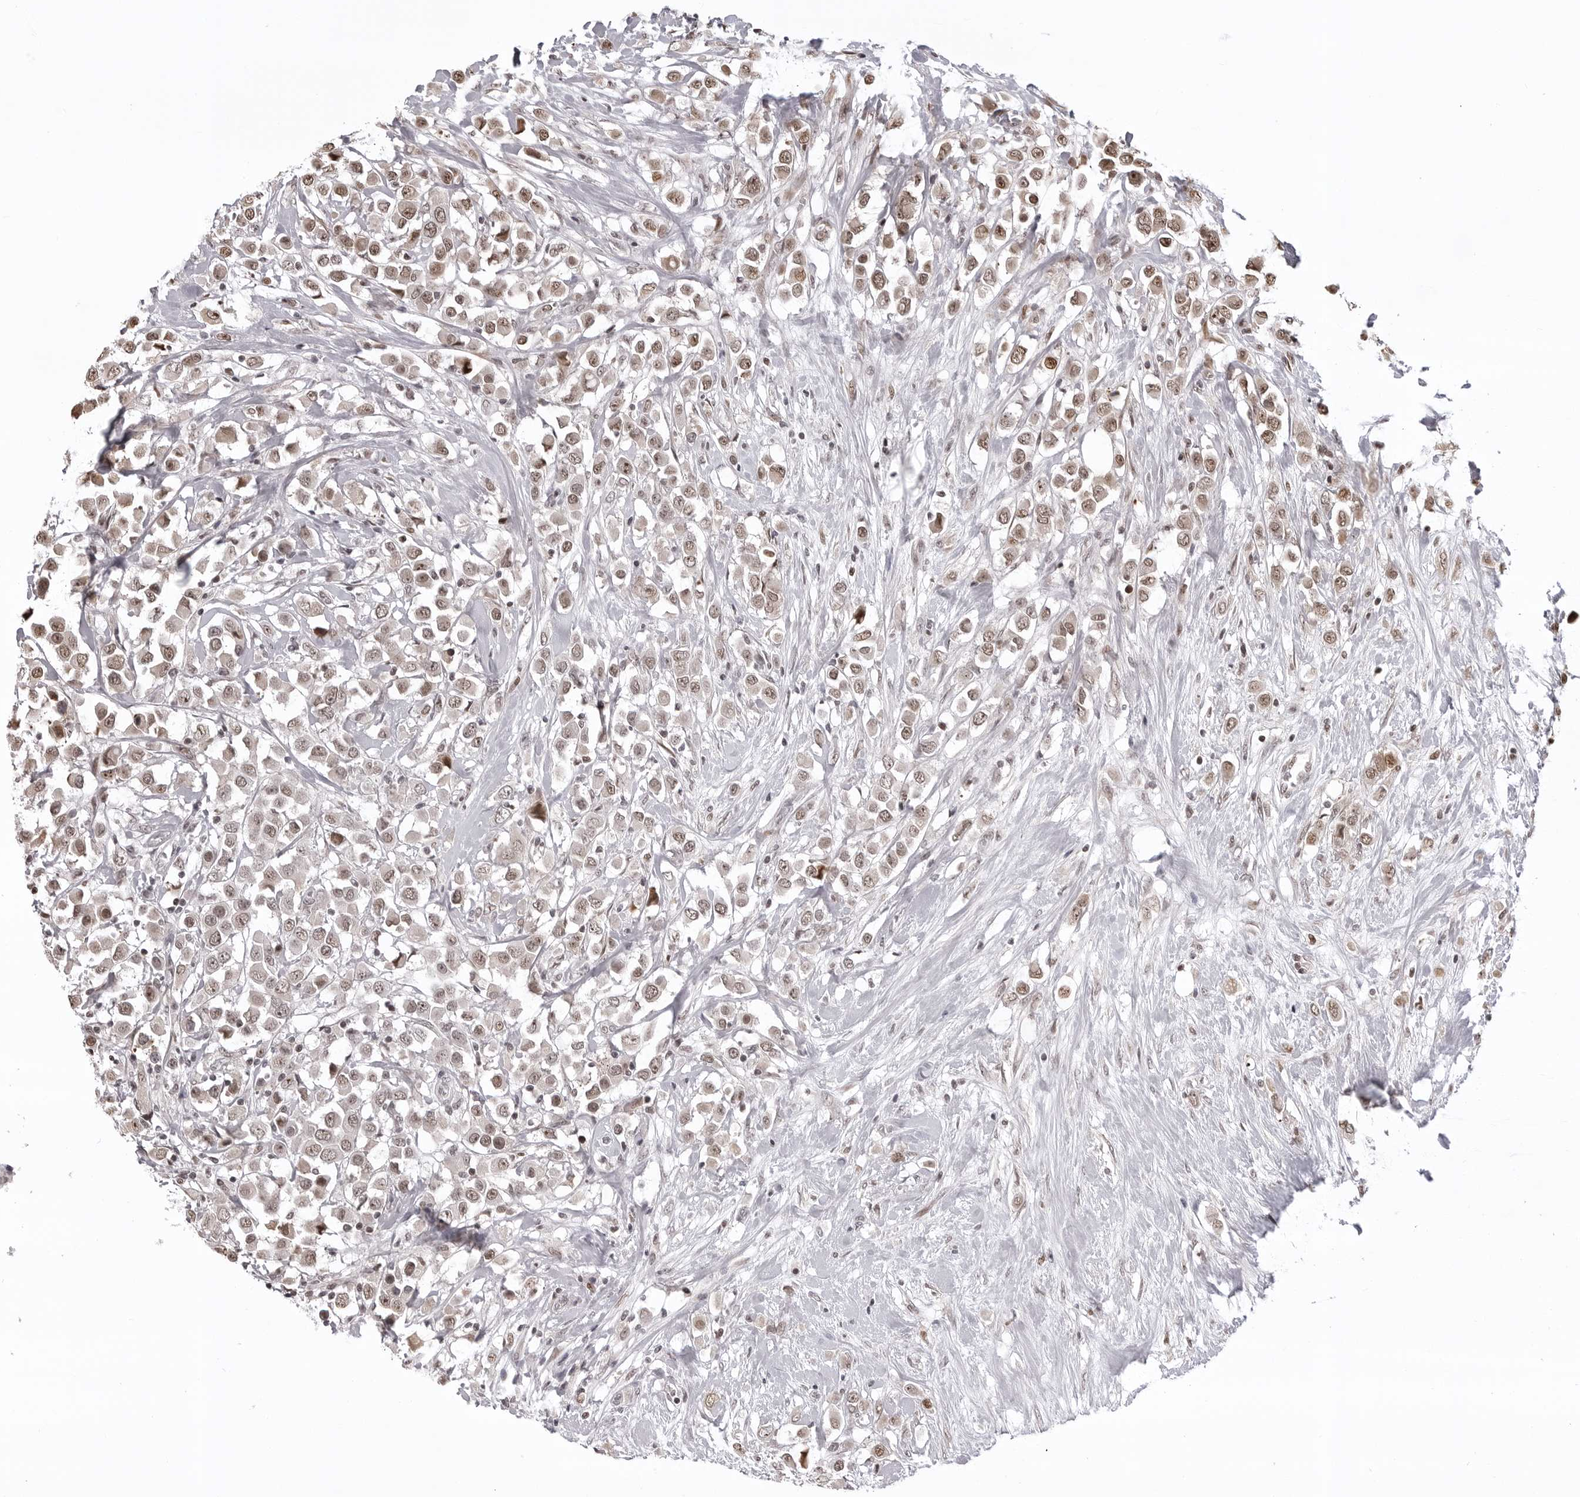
{"staining": {"intensity": "weak", "quantity": ">75%", "location": "cytoplasmic/membranous,nuclear"}, "tissue": "breast cancer", "cell_type": "Tumor cells", "image_type": "cancer", "snomed": [{"axis": "morphology", "description": "Duct carcinoma"}, {"axis": "topography", "description": "Breast"}], "caption": "A low amount of weak cytoplasmic/membranous and nuclear expression is seen in about >75% of tumor cells in breast cancer tissue.", "gene": "PHF3", "patient": {"sex": "female", "age": 61}}